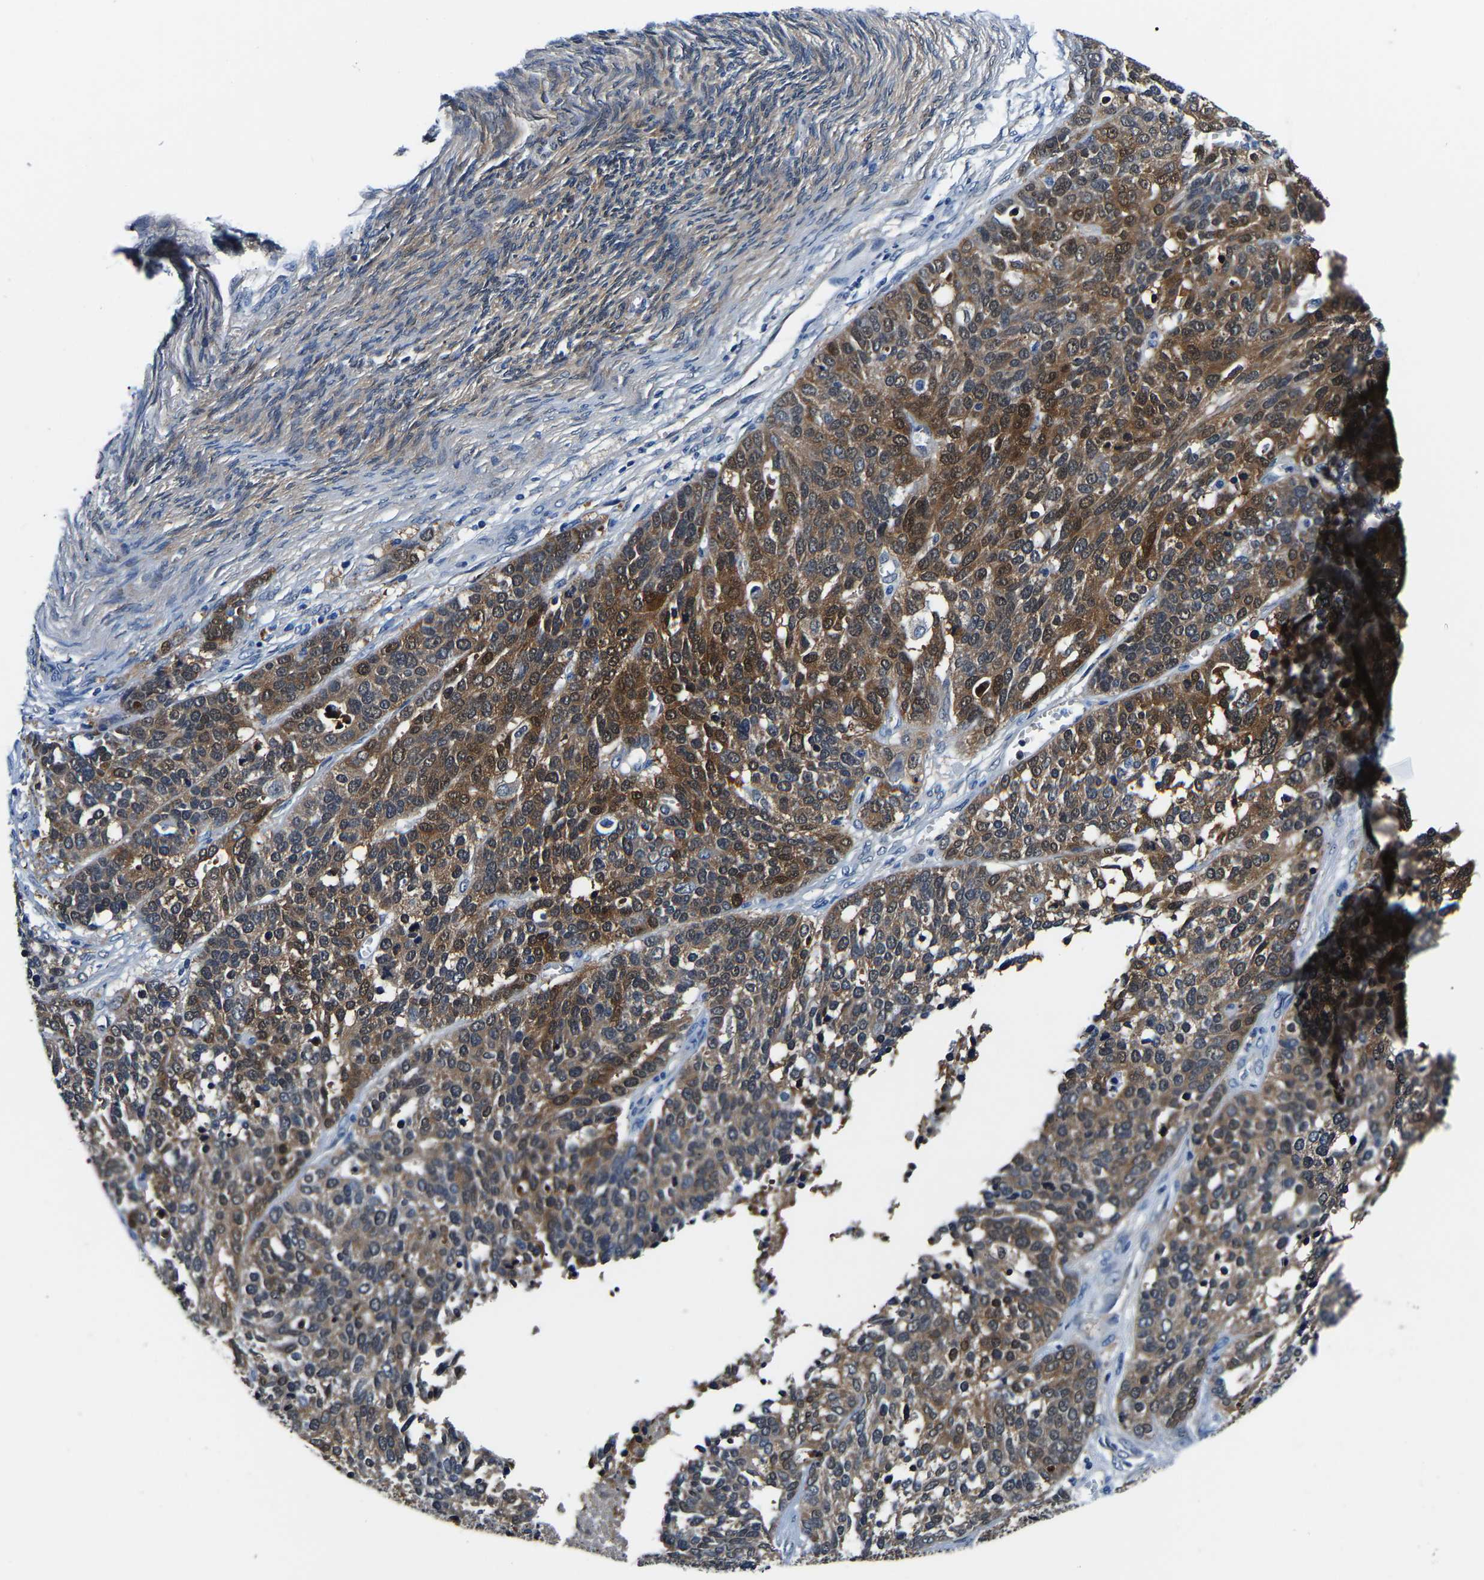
{"staining": {"intensity": "moderate", "quantity": ">75%", "location": "cytoplasmic/membranous"}, "tissue": "ovarian cancer", "cell_type": "Tumor cells", "image_type": "cancer", "snomed": [{"axis": "morphology", "description": "Cystadenocarcinoma, serous, NOS"}, {"axis": "topography", "description": "Ovary"}], "caption": "Ovarian serous cystadenocarcinoma tissue demonstrates moderate cytoplasmic/membranous expression in approximately >75% of tumor cells The staining was performed using DAB, with brown indicating positive protein expression. Nuclei are stained blue with hematoxylin.", "gene": "S100A13", "patient": {"sex": "female", "age": 44}}